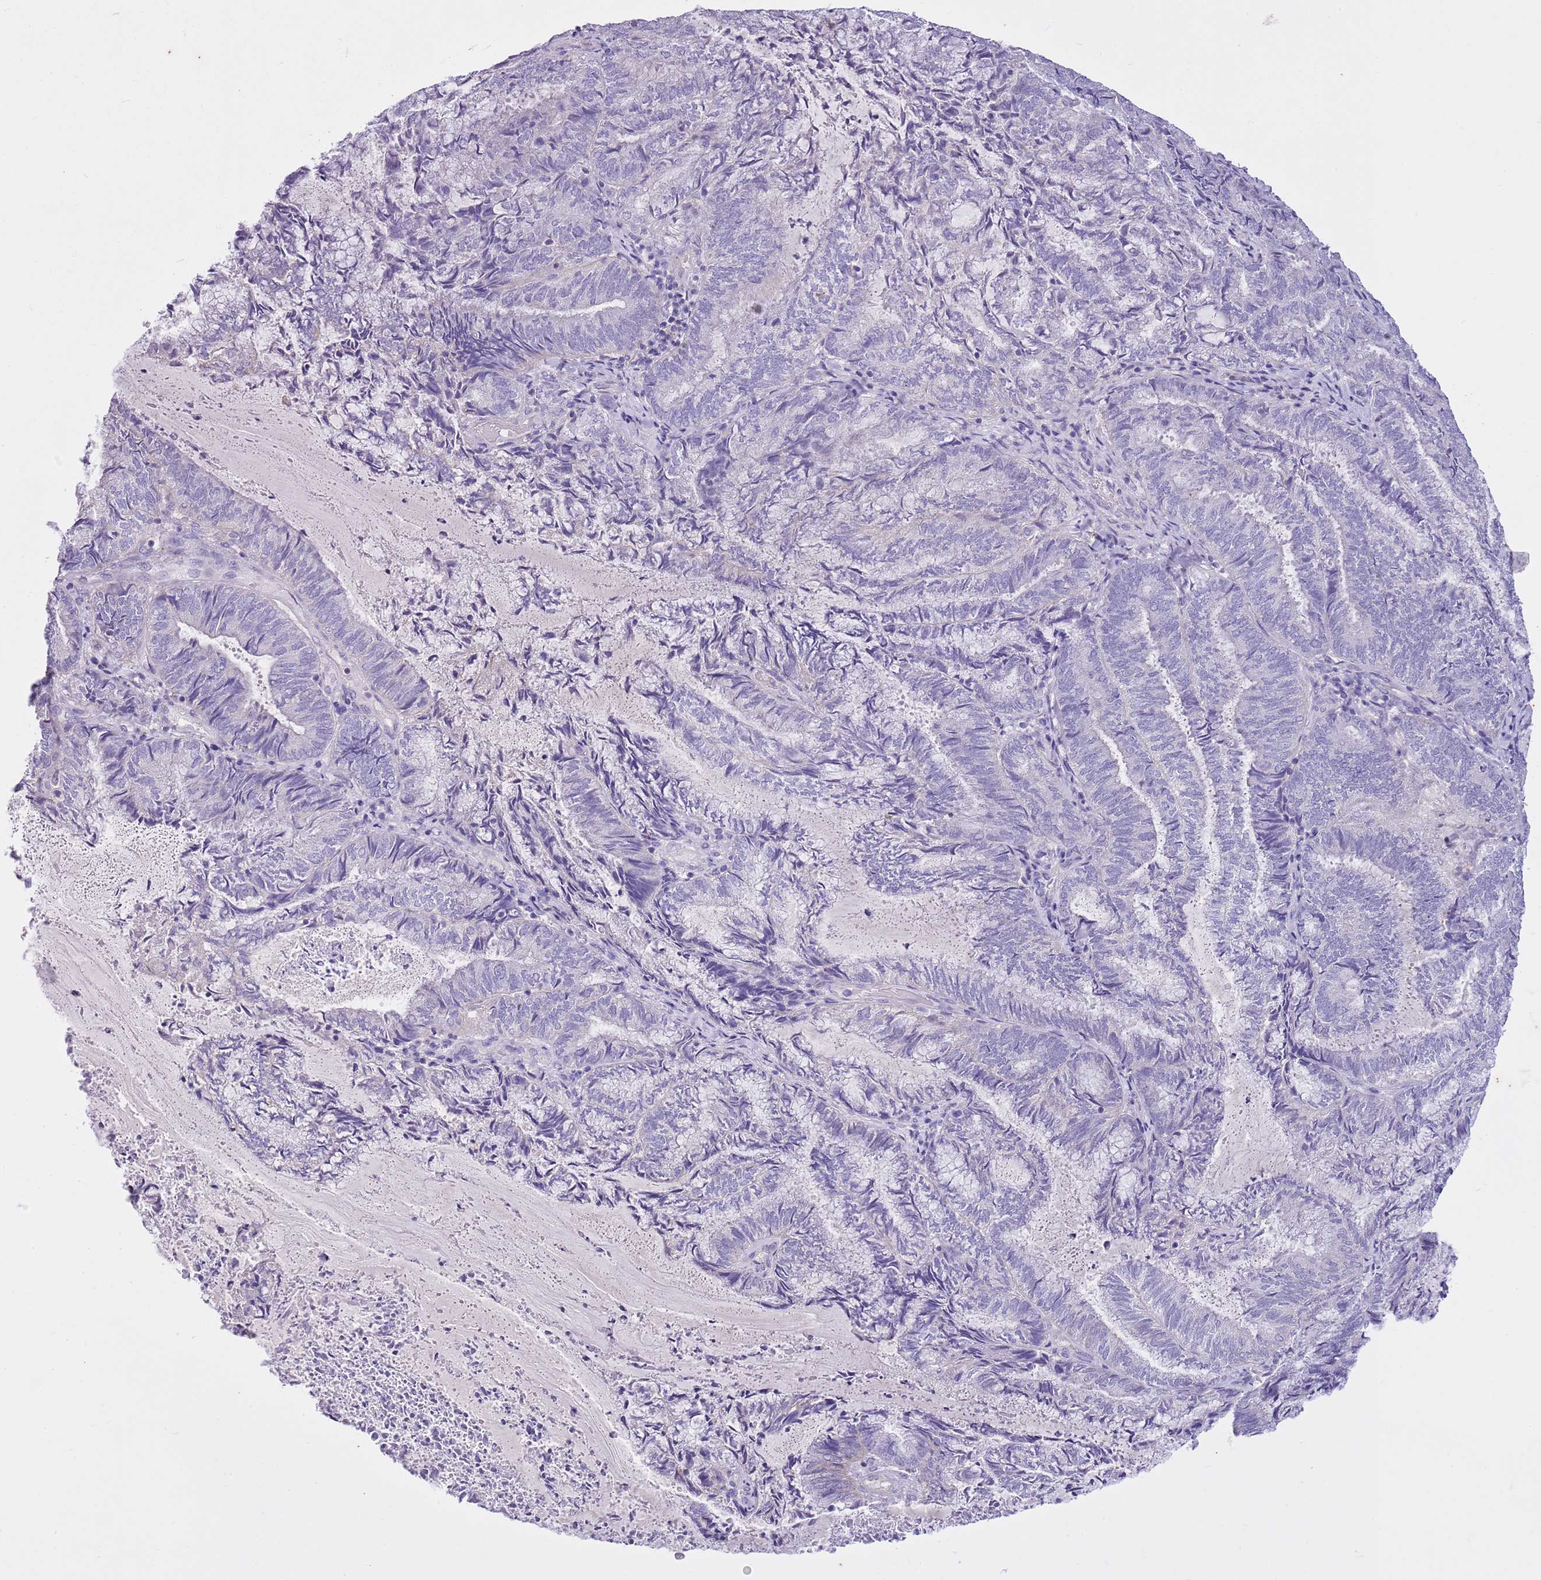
{"staining": {"intensity": "negative", "quantity": "none", "location": "none"}, "tissue": "endometrial cancer", "cell_type": "Tumor cells", "image_type": "cancer", "snomed": [{"axis": "morphology", "description": "Adenocarcinoma, NOS"}, {"axis": "topography", "description": "Endometrium"}], "caption": "Endometrial cancer was stained to show a protein in brown. There is no significant expression in tumor cells.", "gene": "CNPPD1", "patient": {"sex": "female", "age": 80}}